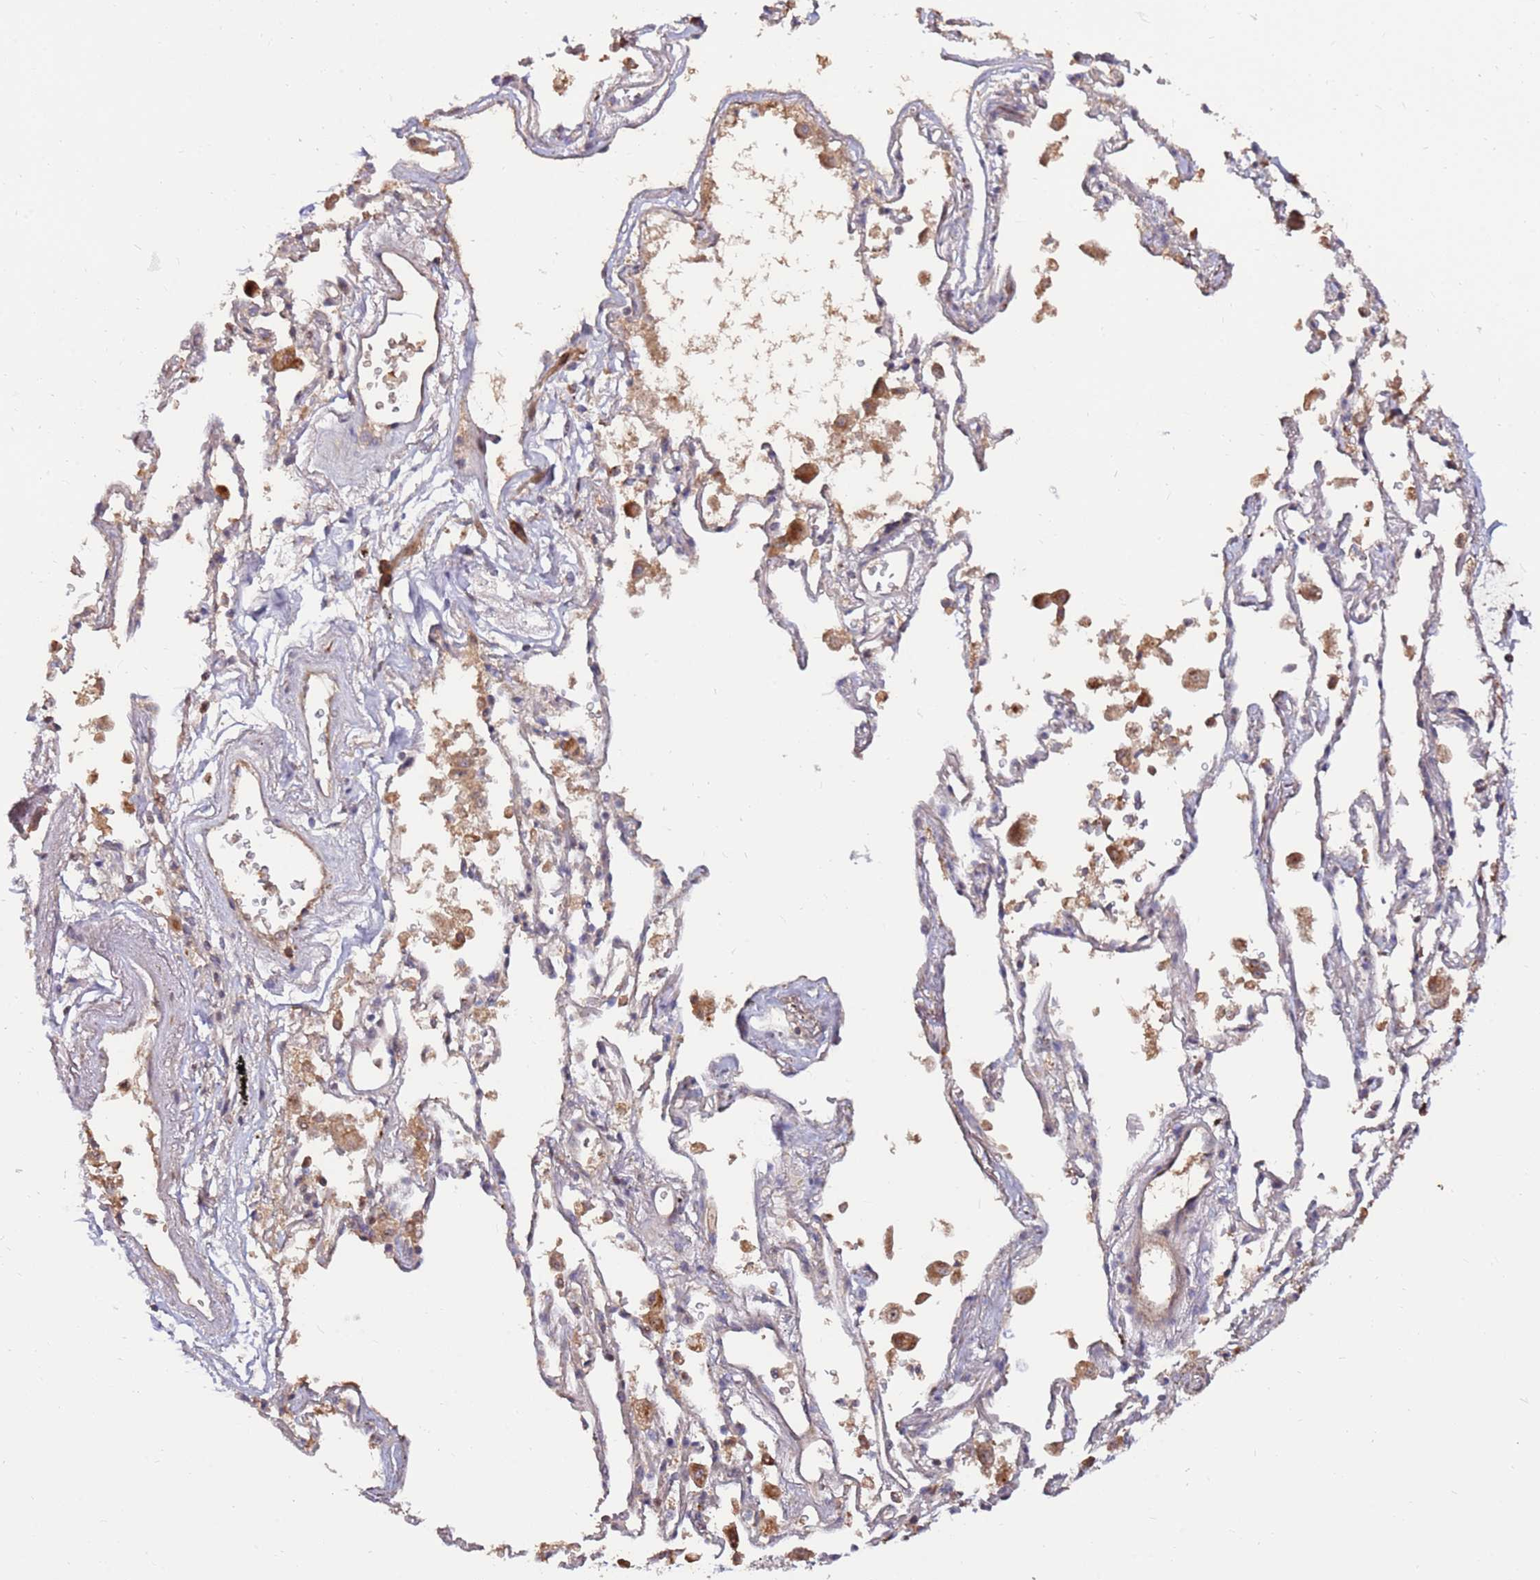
{"staining": {"intensity": "moderate", "quantity": ">75%", "location": "cytoplasmic/membranous,nuclear"}, "tissue": "adipose tissue", "cell_type": "Adipocytes", "image_type": "normal", "snomed": [{"axis": "morphology", "description": "Normal tissue, NOS"}, {"axis": "topography", "description": "Cartilage tissue"}], "caption": "A brown stain highlights moderate cytoplasmic/membranous,nuclear staining of a protein in adipocytes of unremarkable human adipose tissue.", "gene": "KIF25", "patient": {"sex": "male", "age": 73}}